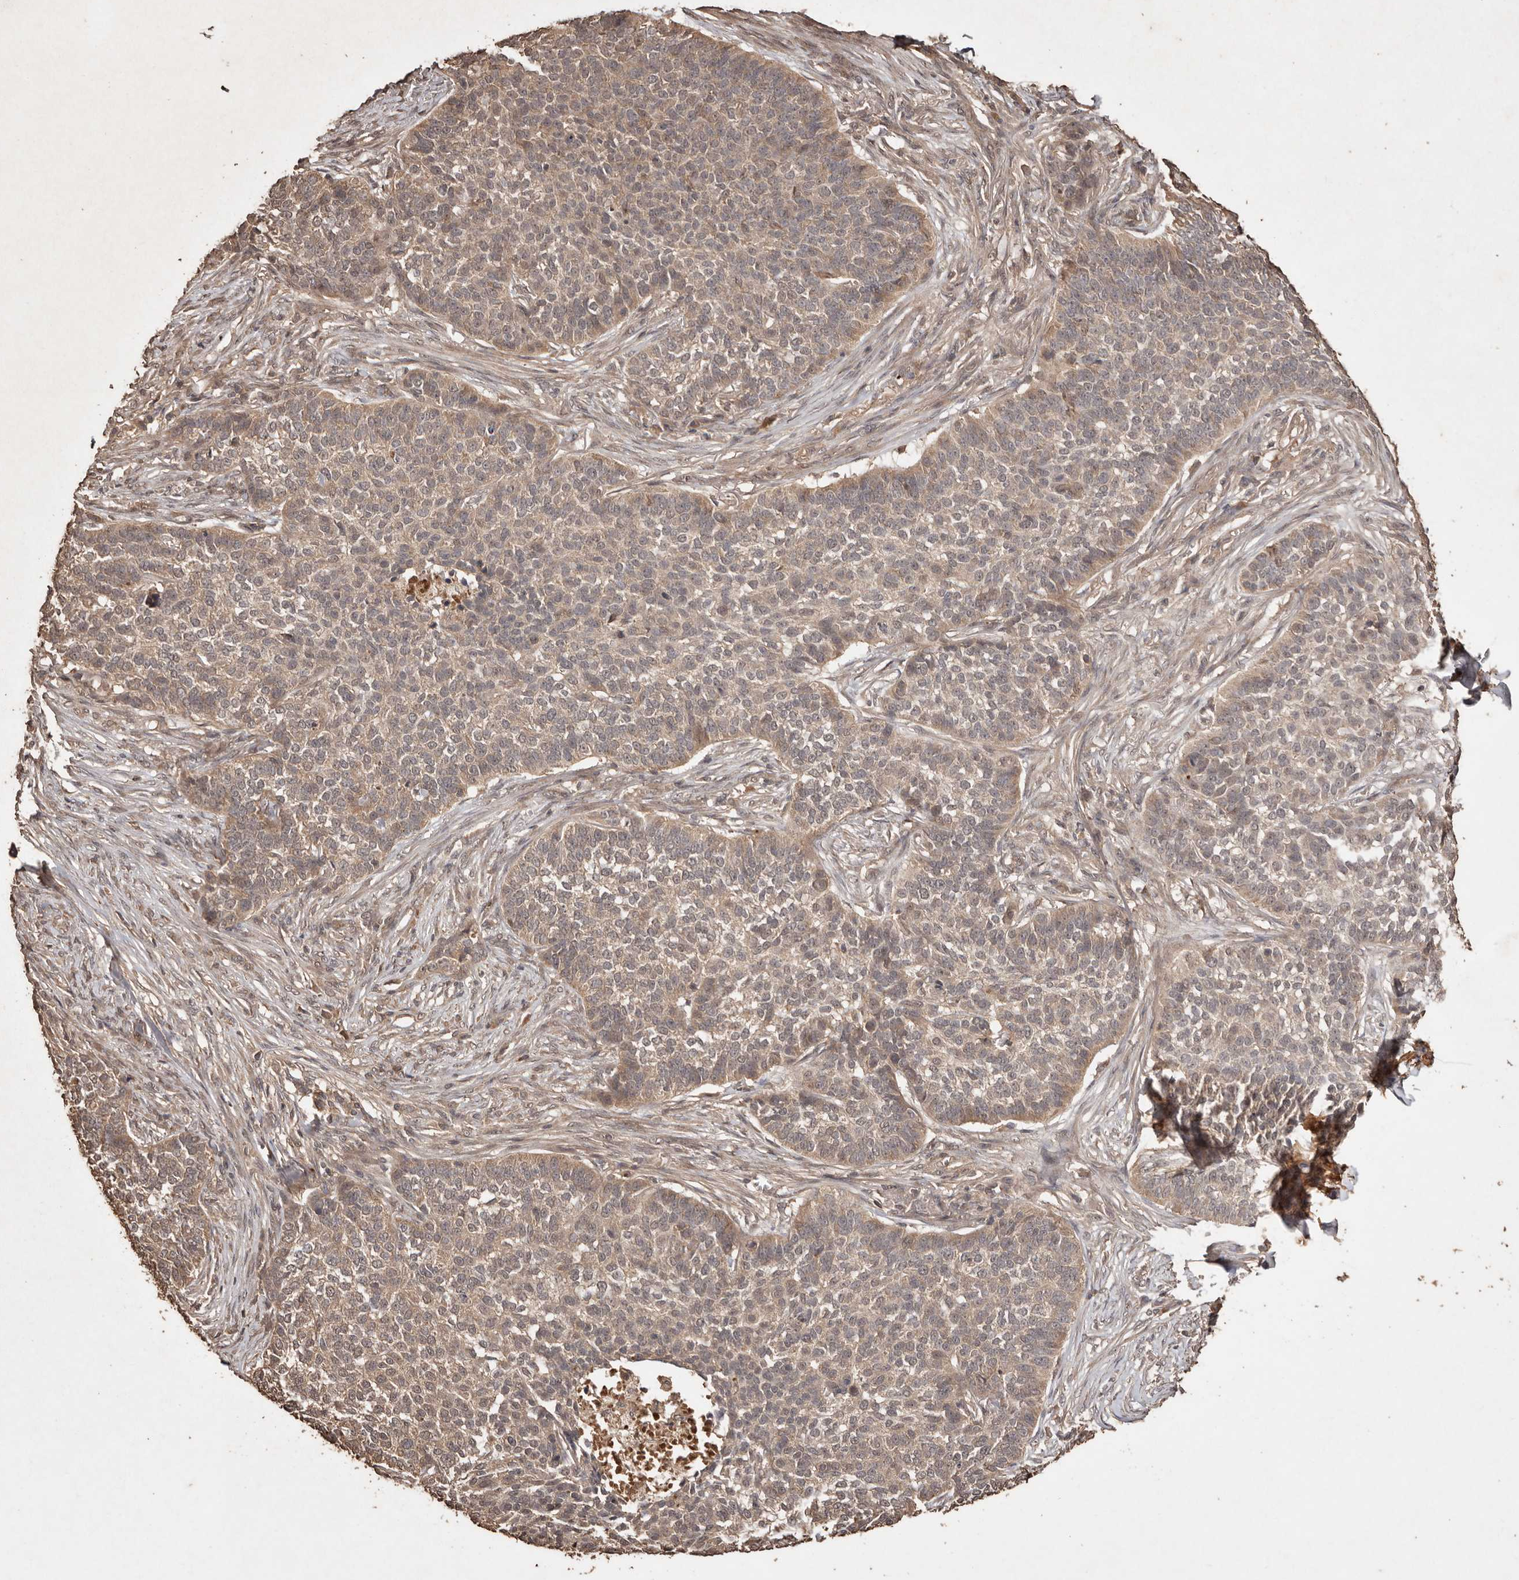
{"staining": {"intensity": "weak", "quantity": ">75%", "location": "cytoplasmic/membranous"}, "tissue": "skin cancer", "cell_type": "Tumor cells", "image_type": "cancer", "snomed": [{"axis": "morphology", "description": "Basal cell carcinoma"}, {"axis": "topography", "description": "Skin"}], "caption": "The immunohistochemical stain highlights weak cytoplasmic/membranous staining in tumor cells of skin cancer (basal cell carcinoma) tissue.", "gene": "PKDCC", "patient": {"sex": "male", "age": 85}}